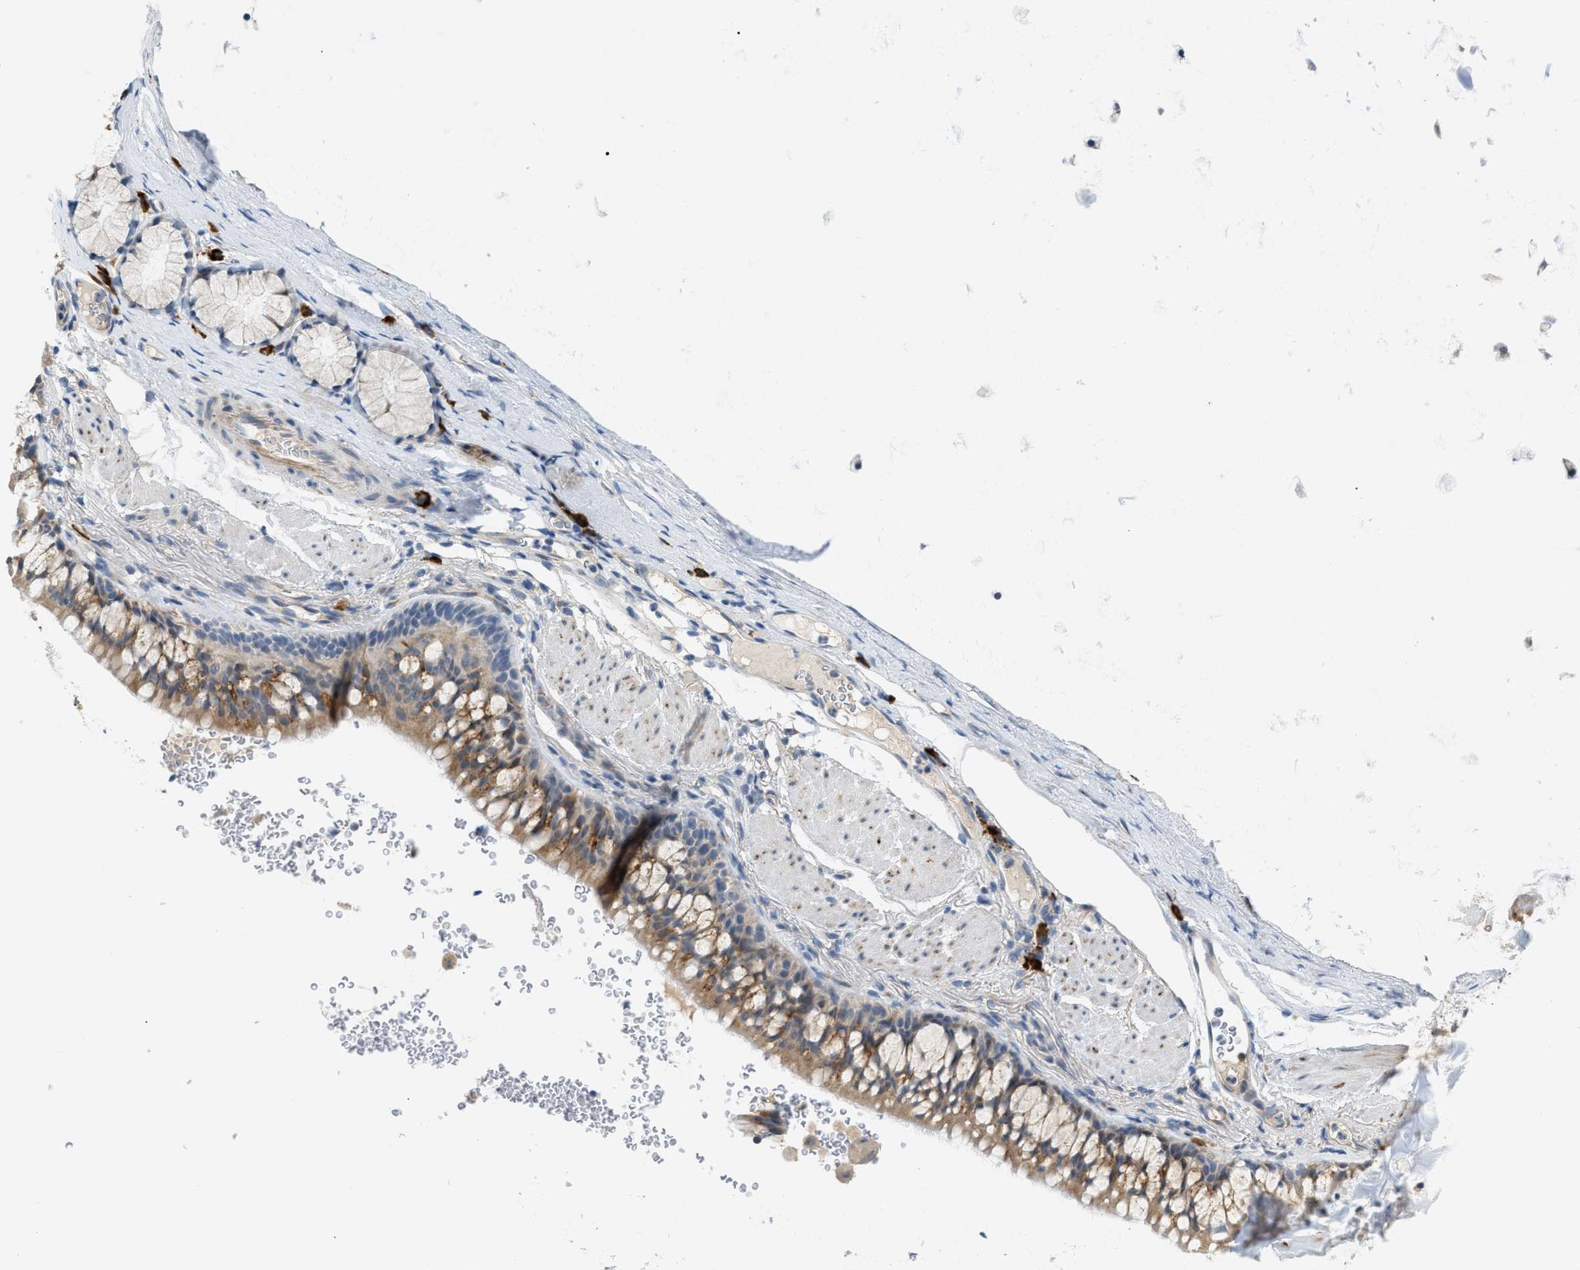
{"staining": {"intensity": "moderate", "quantity": "25%-75%", "location": "cytoplasmic/membranous"}, "tissue": "bronchus", "cell_type": "Respiratory epithelial cells", "image_type": "normal", "snomed": [{"axis": "morphology", "description": "Normal tissue, NOS"}, {"axis": "topography", "description": "Cartilage tissue"}, {"axis": "topography", "description": "Bronchus"}], "caption": "Immunohistochemistry (IHC) micrograph of unremarkable bronchus stained for a protein (brown), which demonstrates medium levels of moderate cytoplasmic/membranous positivity in approximately 25%-75% of respiratory epithelial cells.", "gene": "KCNC2", "patient": {"sex": "female", "age": 53}}